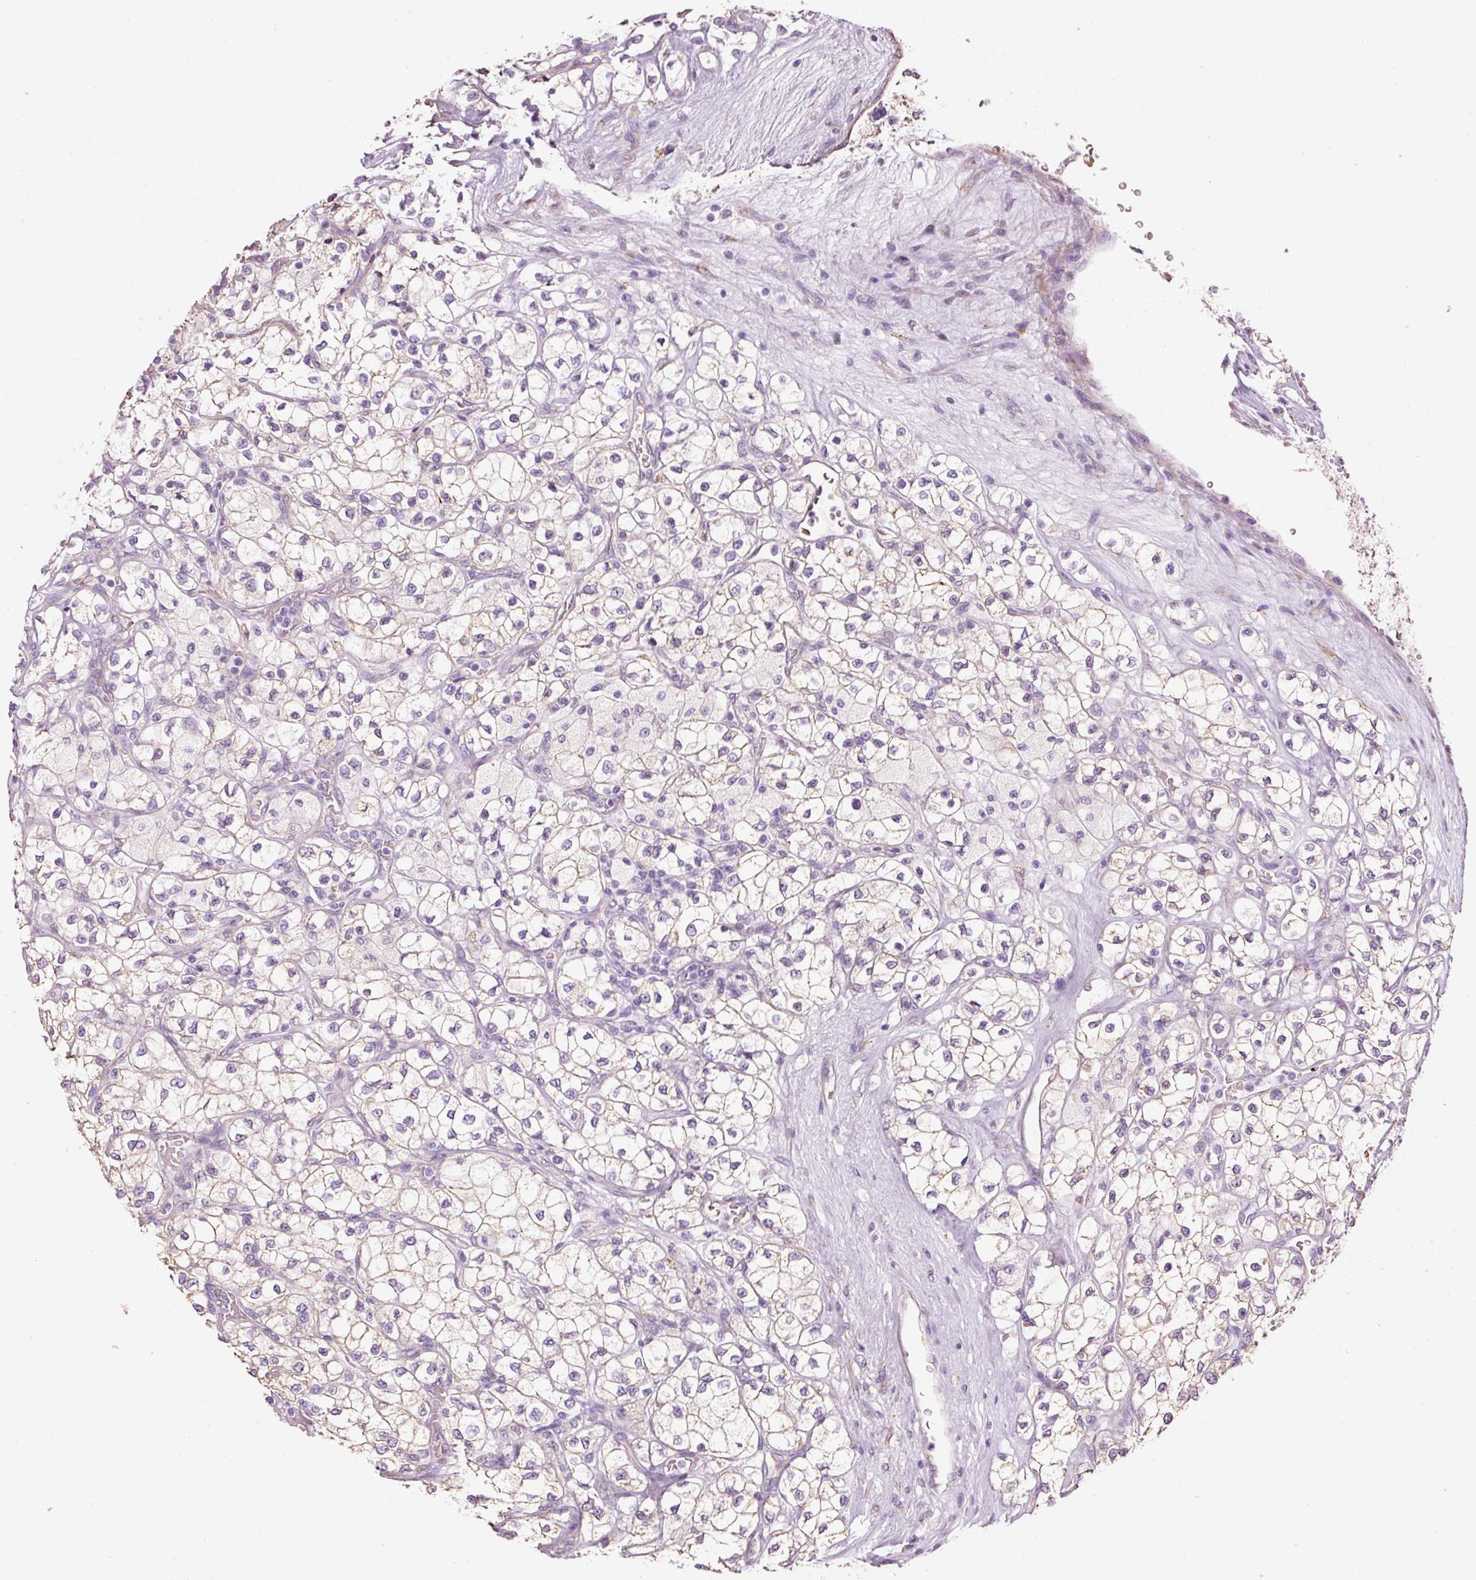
{"staining": {"intensity": "negative", "quantity": "none", "location": "none"}, "tissue": "renal cancer", "cell_type": "Tumor cells", "image_type": "cancer", "snomed": [{"axis": "morphology", "description": "Adenocarcinoma, NOS"}, {"axis": "topography", "description": "Kidney"}], "caption": "Tumor cells are negative for protein expression in human renal cancer. (Brightfield microscopy of DAB immunohistochemistry (IHC) at high magnification).", "gene": "GCG", "patient": {"sex": "male", "age": 80}}